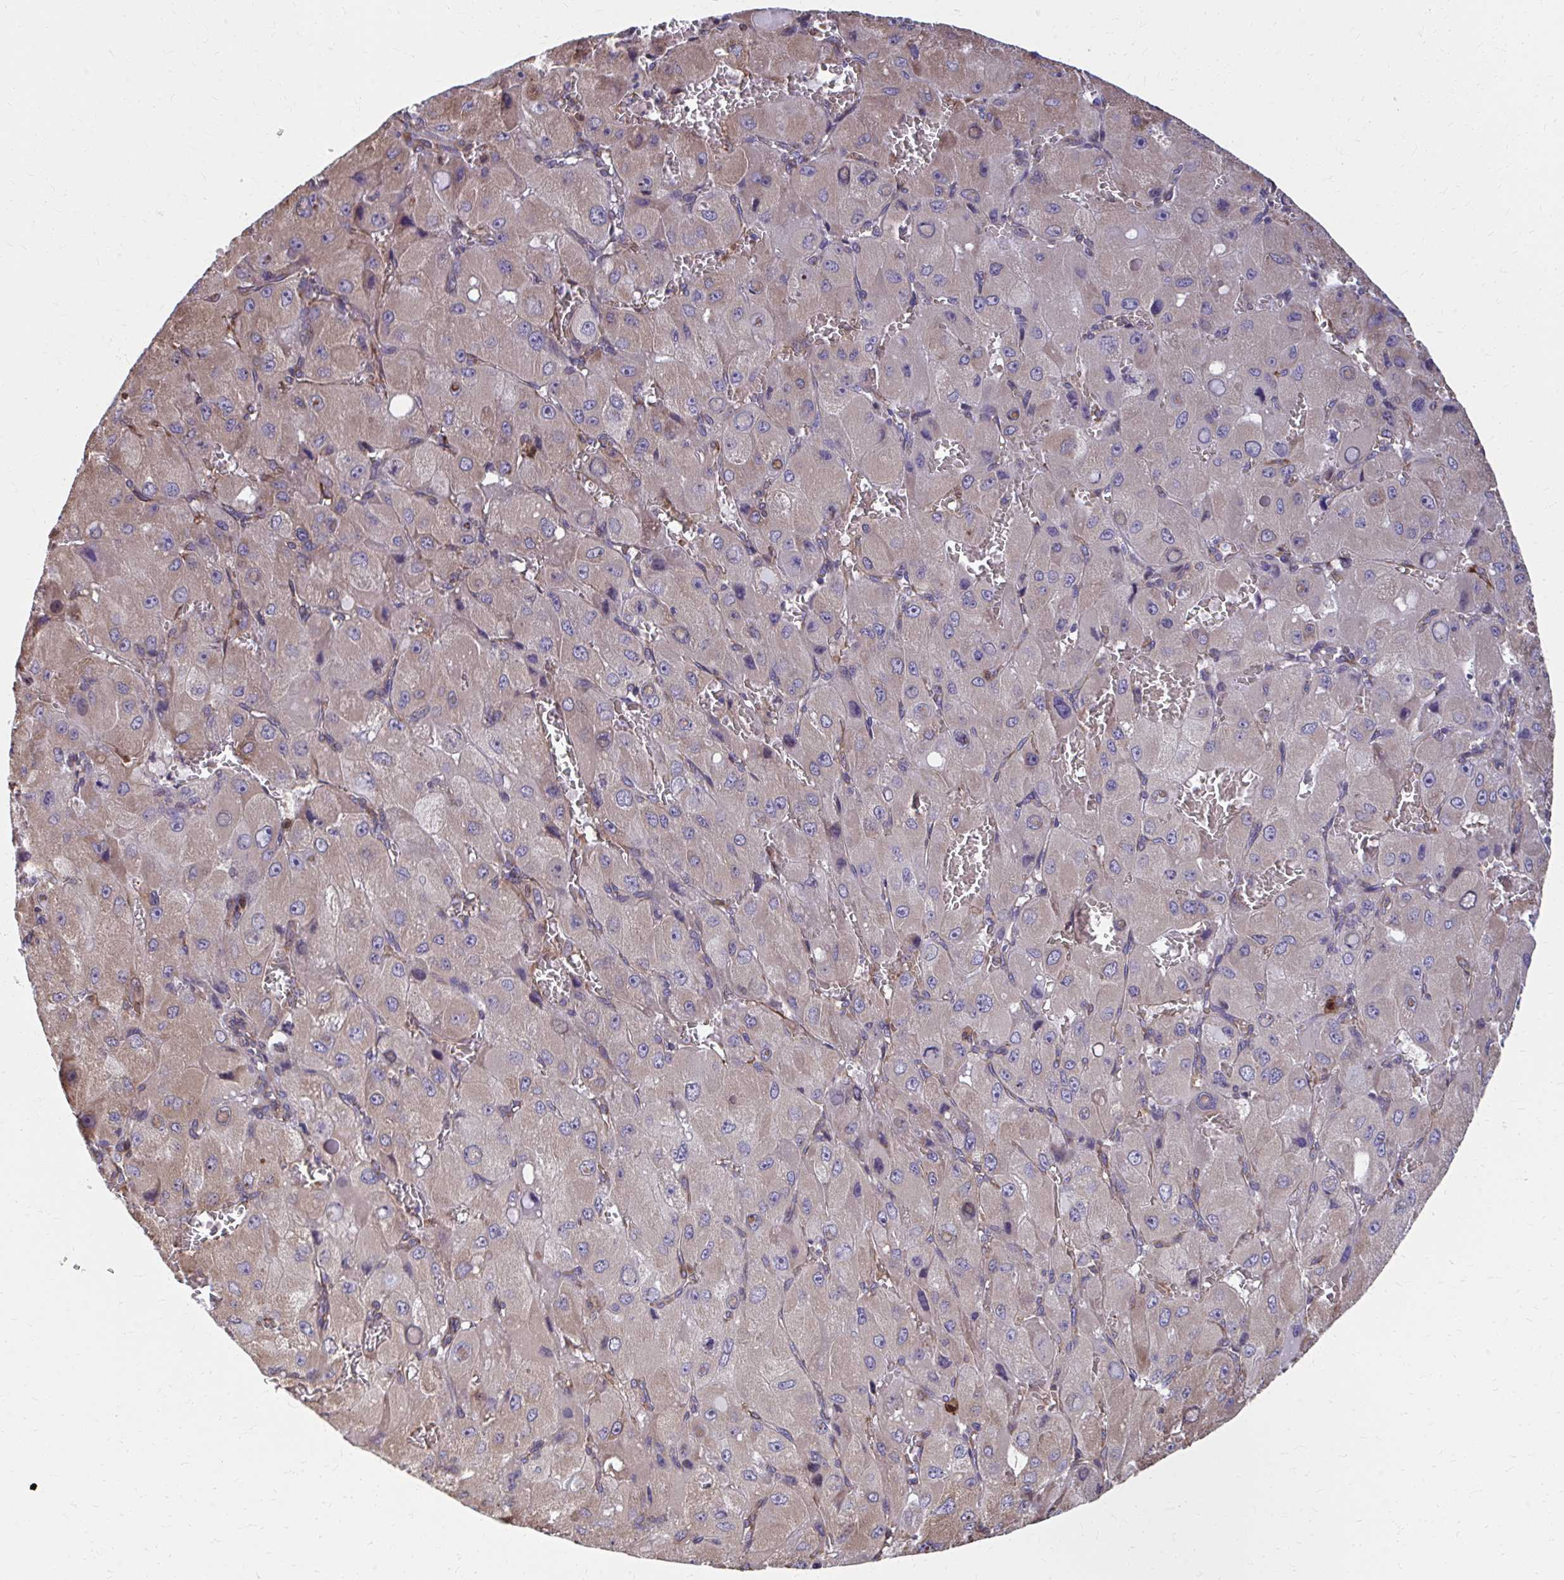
{"staining": {"intensity": "weak", "quantity": "25%-75%", "location": "cytoplasmic/membranous"}, "tissue": "liver cancer", "cell_type": "Tumor cells", "image_type": "cancer", "snomed": [{"axis": "morphology", "description": "Carcinoma, Hepatocellular, NOS"}, {"axis": "topography", "description": "Liver"}], "caption": "Approximately 25%-75% of tumor cells in human liver hepatocellular carcinoma reveal weak cytoplasmic/membranous protein positivity as visualized by brown immunohistochemical staining.", "gene": "ZNF778", "patient": {"sex": "male", "age": 27}}